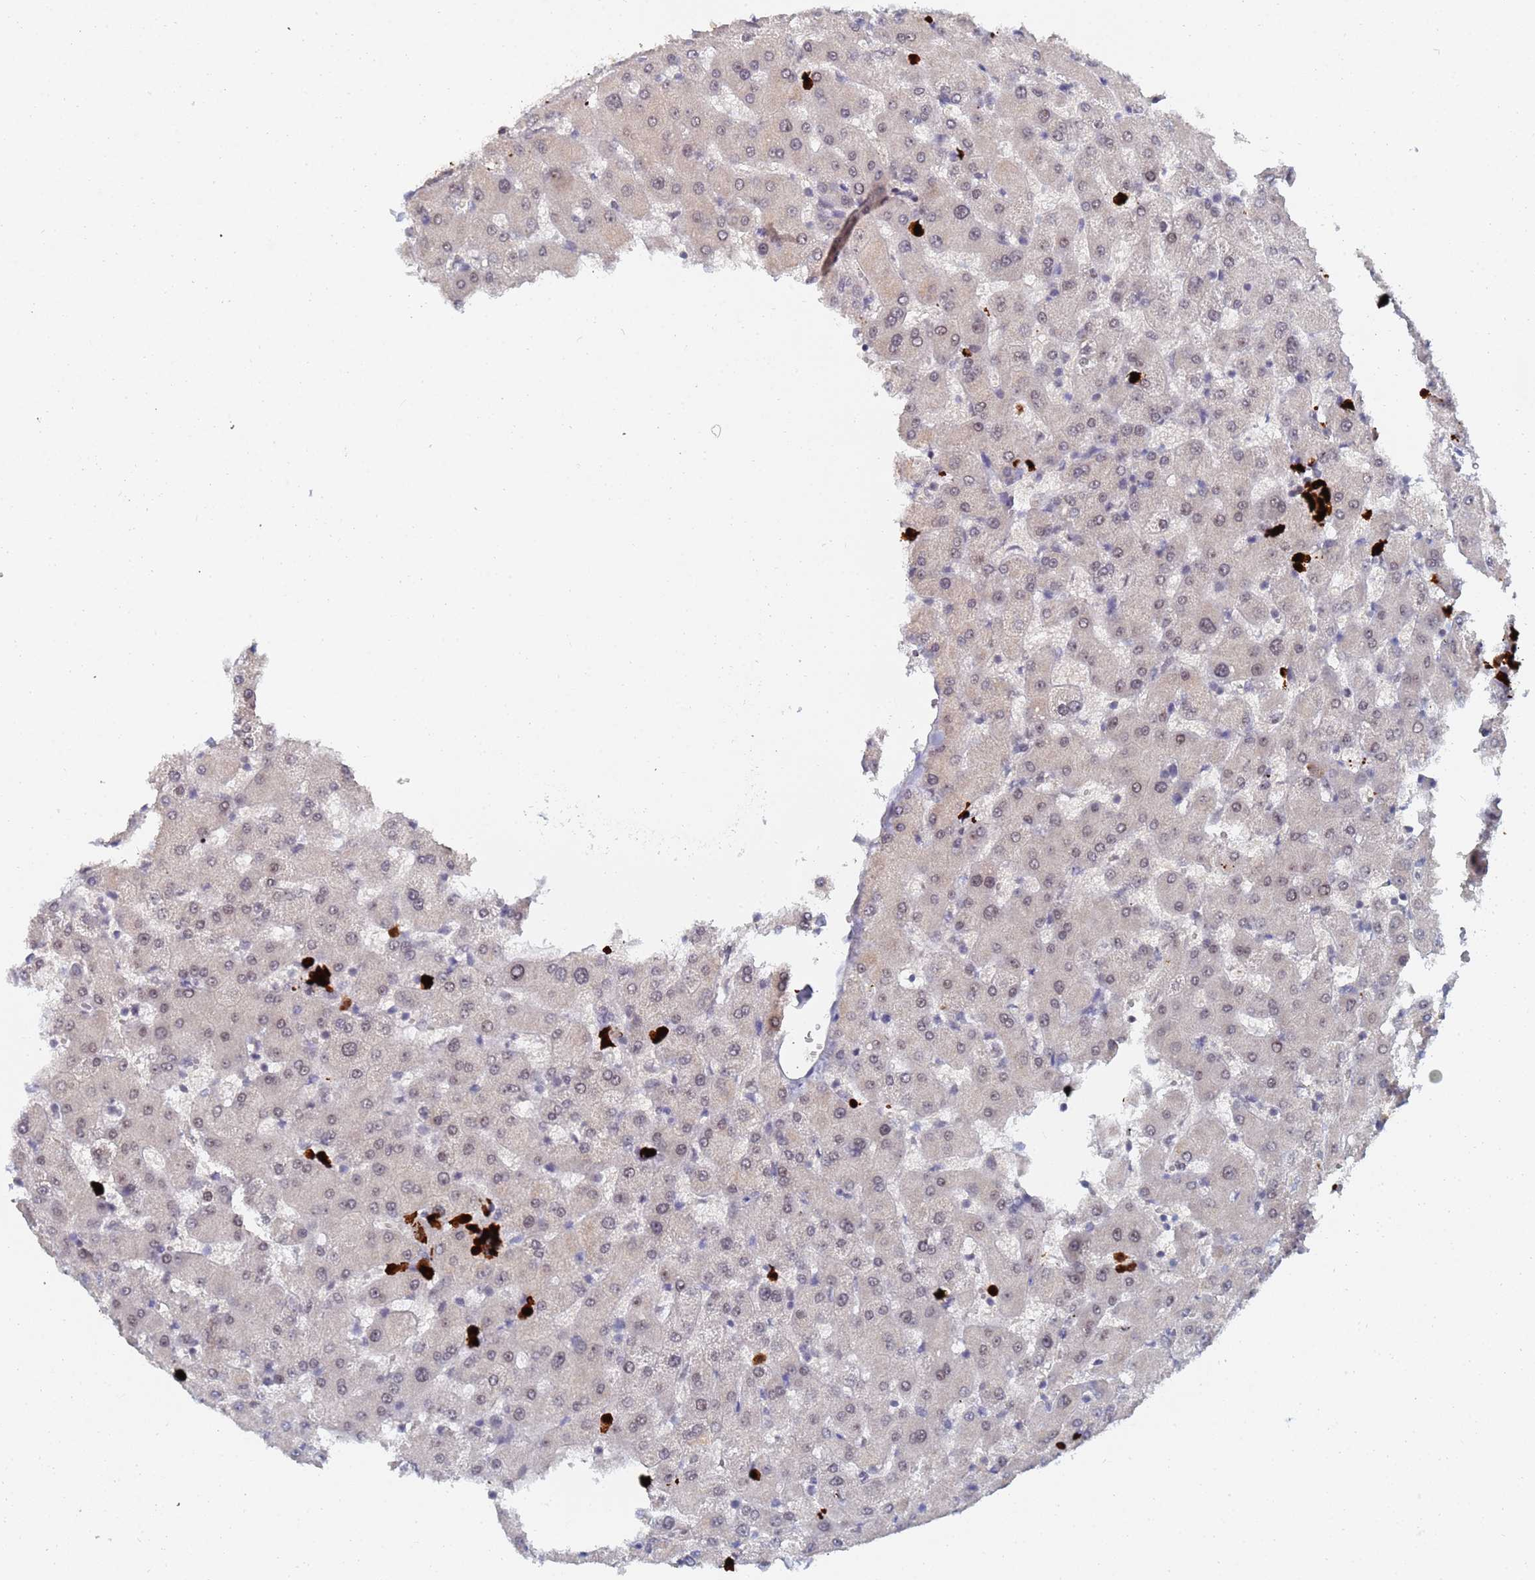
{"staining": {"intensity": "weak", "quantity": "25%-75%", "location": "cytoplasmic/membranous"}, "tissue": "liver", "cell_type": "Cholangiocytes", "image_type": "normal", "snomed": [{"axis": "morphology", "description": "Normal tissue, NOS"}, {"axis": "topography", "description": "Liver"}], "caption": "Brown immunohistochemical staining in normal human liver exhibits weak cytoplasmic/membranous positivity in approximately 25%-75% of cholangiocytes. (IHC, brightfield microscopy, high magnification).", "gene": "MTCL1", "patient": {"sex": "female", "age": 63}}